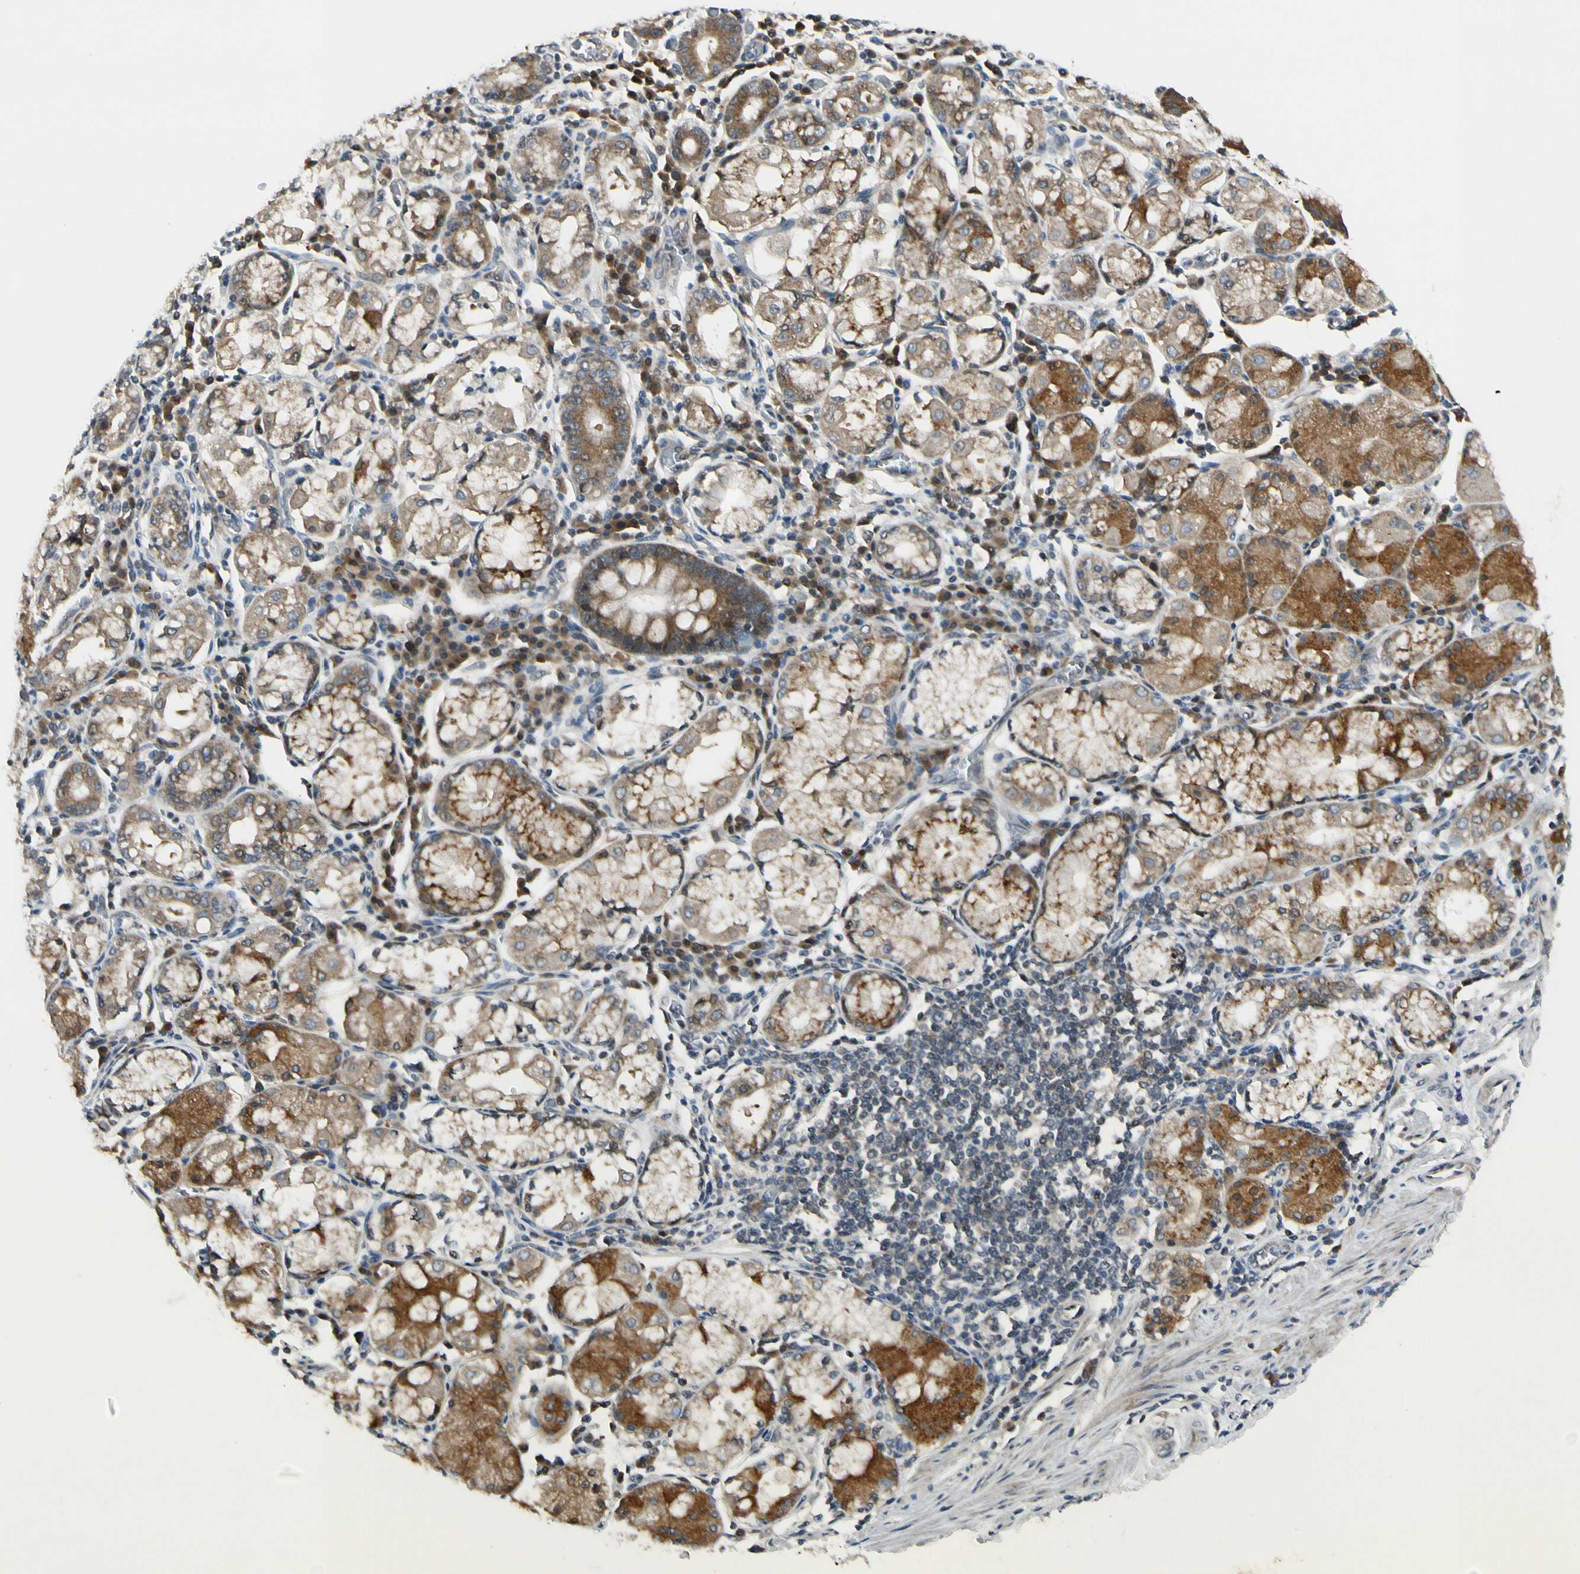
{"staining": {"intensity": "strong", "quantity": "25%-75%", "location": "cytoplasmic/membranous"}, "tissue": "stomach cancer", "cell_type": "Tumor cells", "image_type": "cancer", "snomed": [{"axis": "morphology", "description": "Adenocarcinoma, NOS"}, {"axis": "topography", "description": "Stomach"}], "caption": "Stomach cancer stained with DAB (3,3'-diaminobenzidine) immunohistochemistry reveals high levels of strong cytoplasmic/membranous expression in approximately 25%-75% of tumor cells. (Stains: DAB in brown, nuclei in blue, Microscopy: brightfield microscopy at high magnification).", "gene": "RPS6KB2", "patient": {"sex": "male", "age": 82}}